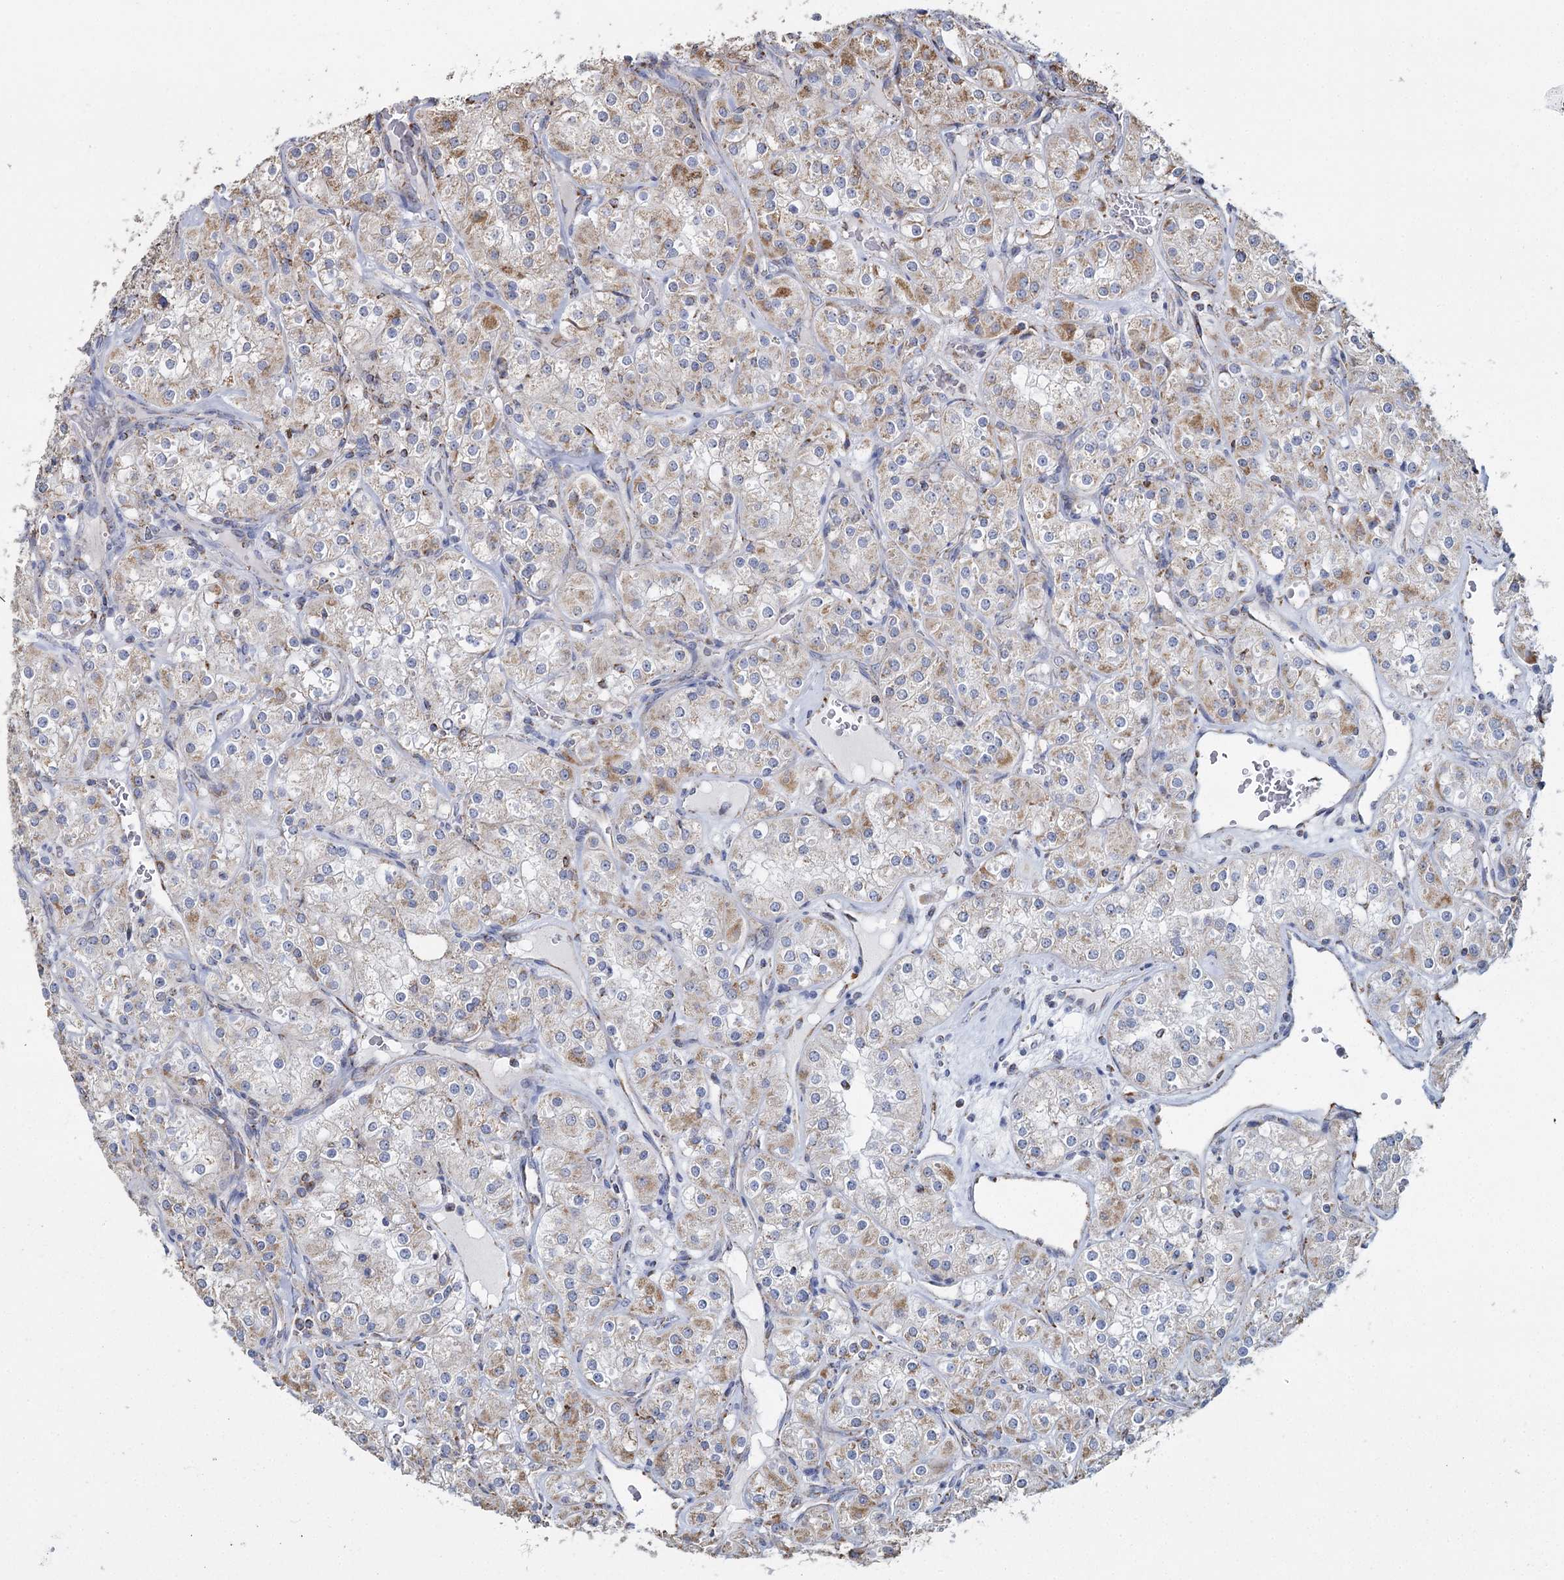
{"staining": {"intensity": "moderate", "quantity": "<25%", "location": "cytoplasmic/membranous"}, "tissue": "renal cancer", "cell_type": "Tumor cells", "image_type": "cancer", "snomed": [{"axis": "morphology", "description": "Adenocarcinoma, NOS"}, {"axis": "topography", "description": "Kidney"}], "caption": "Immunohistochemical staining of renal adenocarcinoma demonstrates low levels of moderate cytoplasmic/membranous protein expression in approximately <25% of tumor cells.", "gene": "MRPL44", "patient": {"sex": "male", "age": 77}}